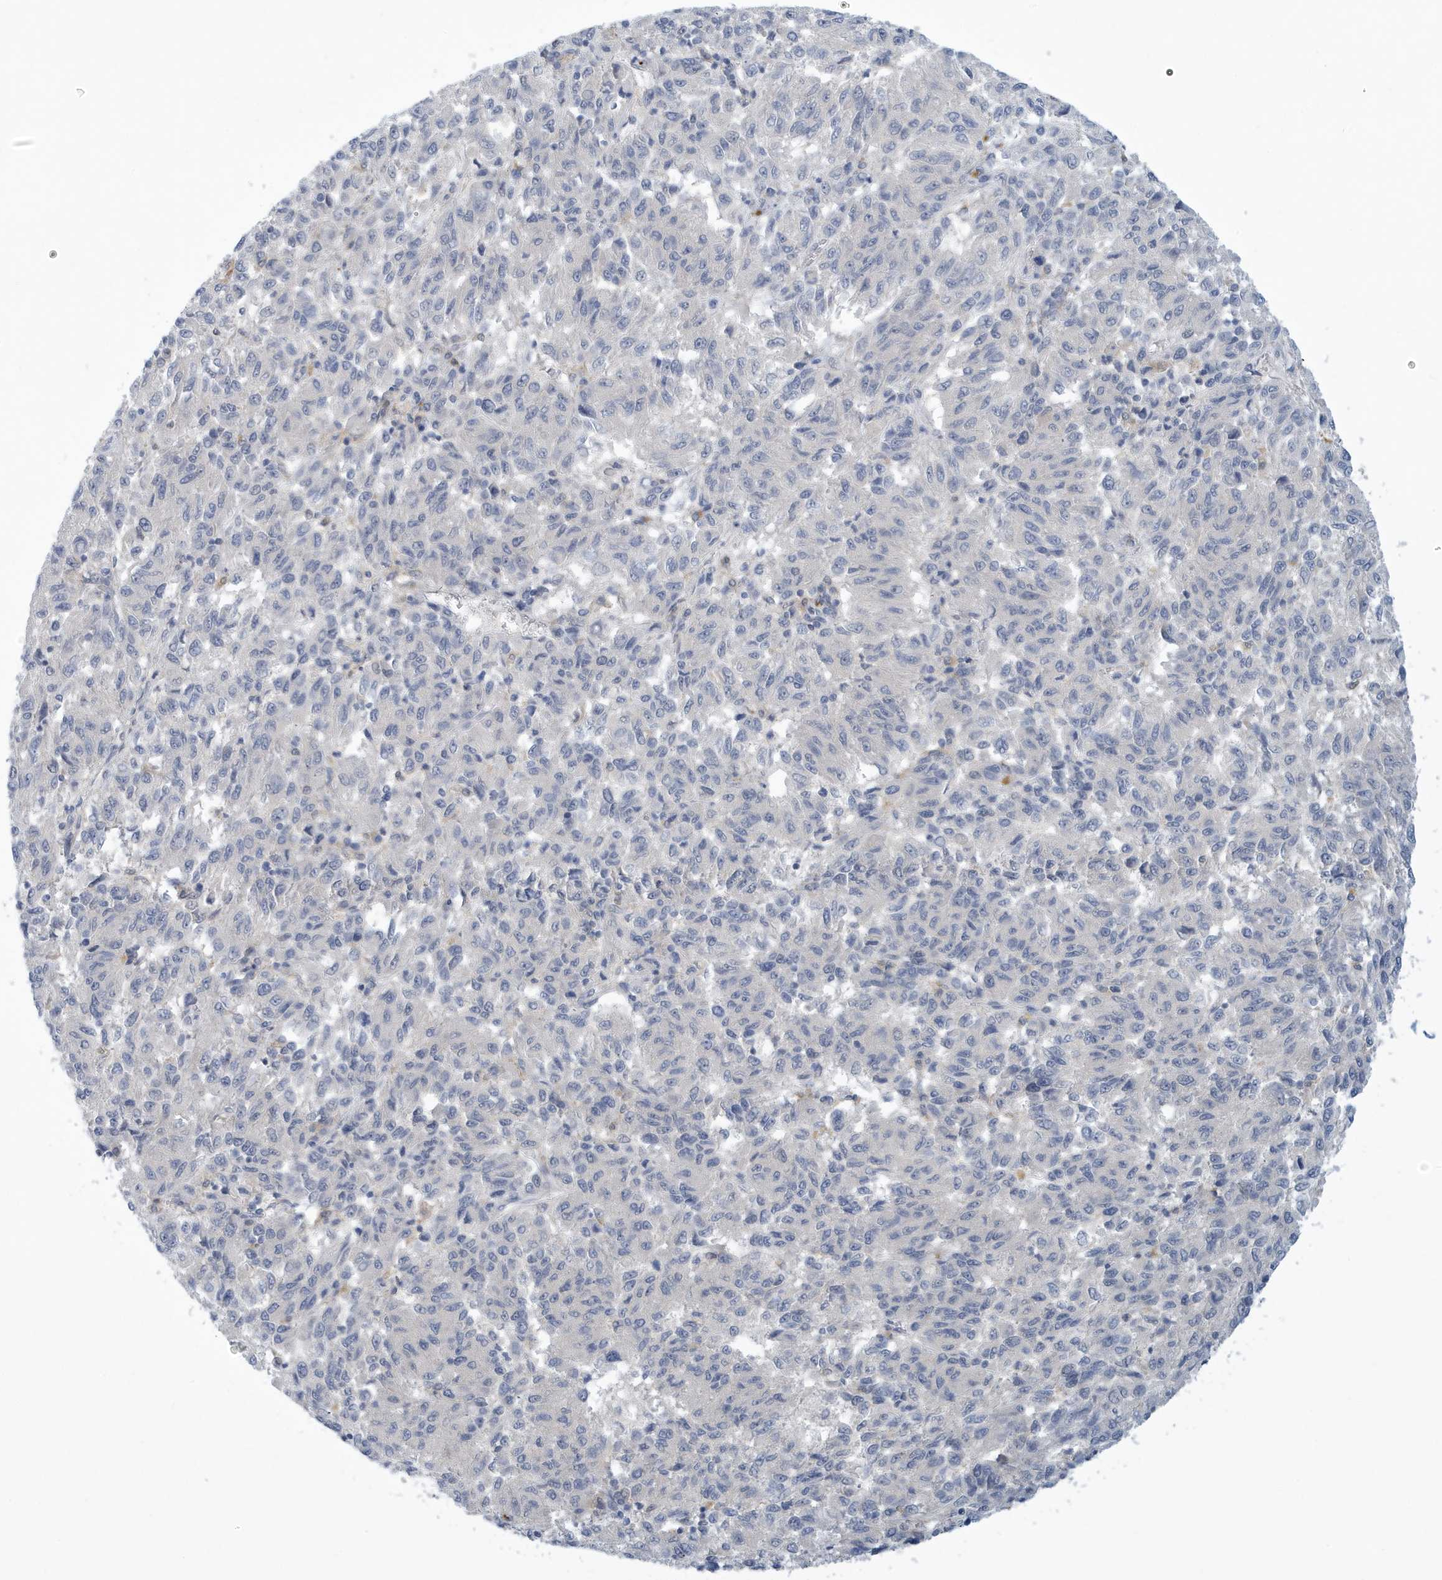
{"staining": {"intensity": "negative", "quantity": "none", "location": "none"}, "tissue": "melanoma", "cell_type": "Tumor cells", "image_type": "cancer", "snomed": [{"axis": "morphology", "description": "Malignant melanoma, Metastatic site"}, {"axis": "topography", "description": "Lung"}], "caption": "IHC histopathology image of human melanoma stained for a protein (brown), which reveals no positivity in tumor cells.", "gene": "VTA1", "patient": {"sex": "male", "age": 64}}